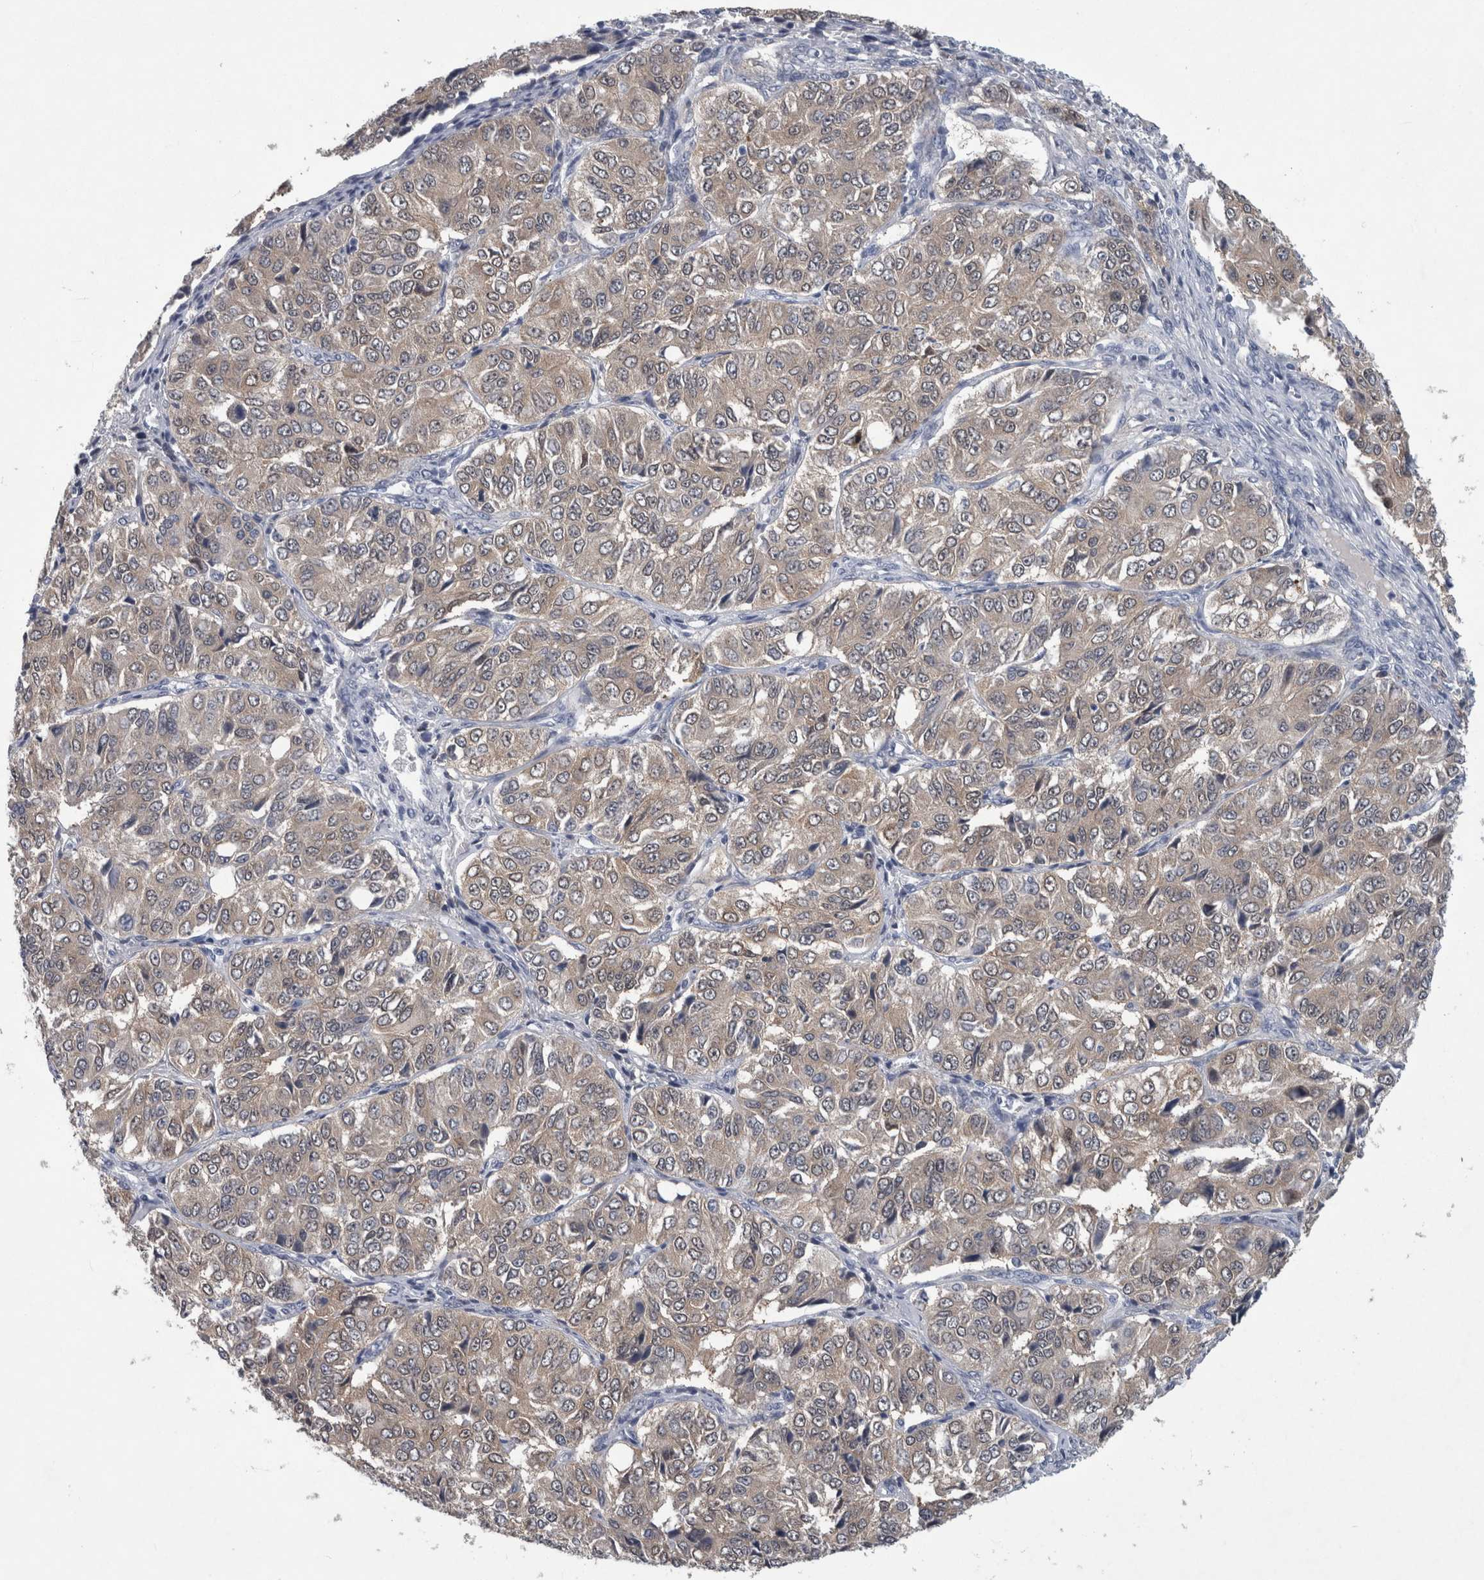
{"staining": {"intensity": "weak", "quantity": ">75%", "location": "cytoplasmic/membranous"}, "tissue": "ovarian cancer", "cell_type": "Tumor cells", "image_type": "cancer", "snomed": [{"axis": "morphology", "description": "Carcinoma, endometroid"}, {"axis": "topography", "description": "Ovary"}], "caption": "A brown stain labels weak cytoplasmic/membranous positivity of a protein in ovarian cancer tumor cells.", "gene": "FAM83H", "patient": {"sex": "female", "age": 51}}